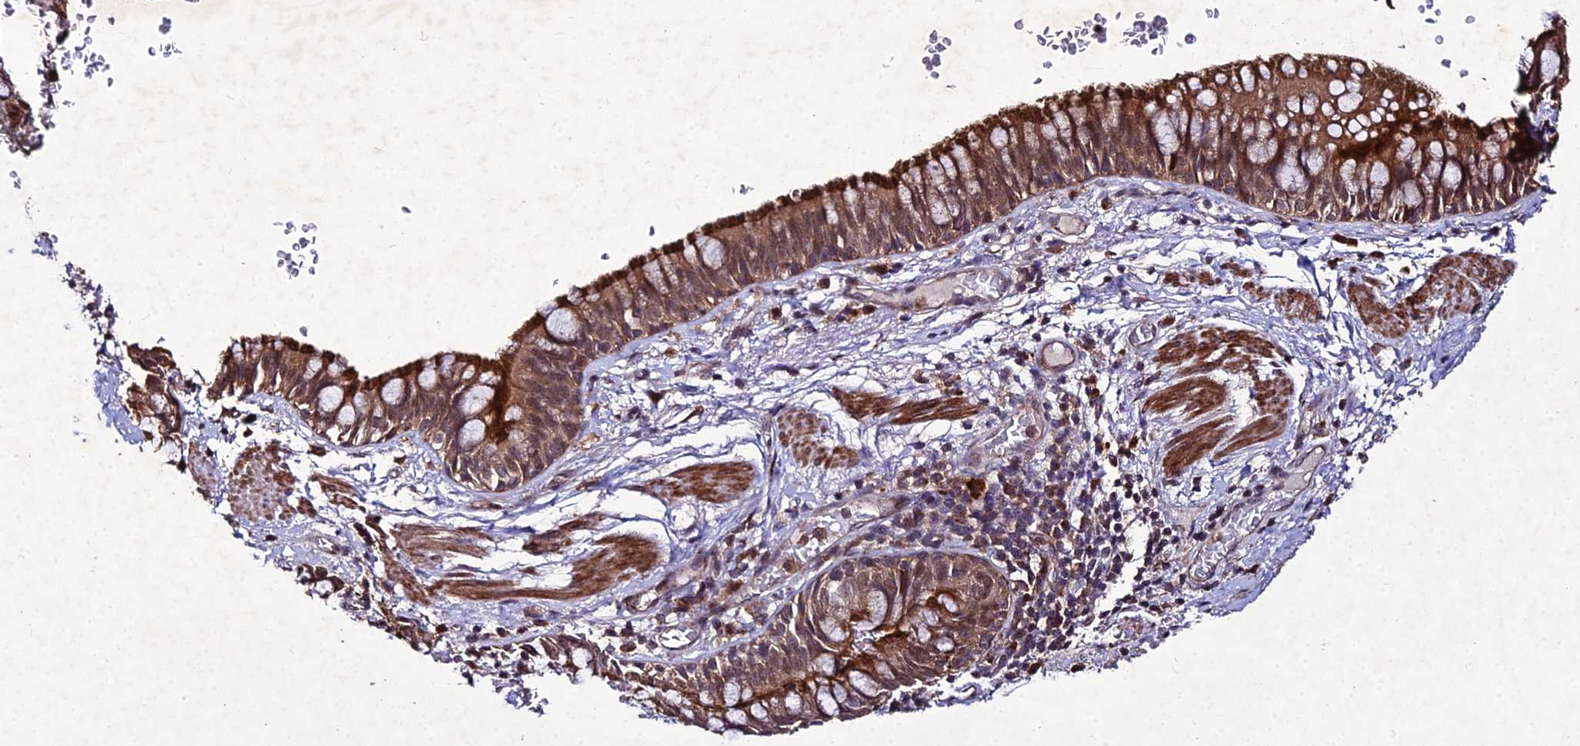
{"staining": {"intensity": "moderate", "quantity": ">75%", "location": "cytoplasmic/membranous"}, "tissue": "bronchus", "cell_type": "Respiratory epithelial cells", "image_type": "normal", "snomed": [{"axis": "morphology", "description": "Normal tissue, NOS"}, {"axis": "topography", "description": "Cartilage tissue"}, {"axis": "topography", "description": "Bronchus"}], "caption": "Benign bronchus exhibits moderate cytoplasmic/membranous positivity in about >75% of respiratory epithelial cells, visualized by immunohistochemistry. (Stains: DAB (3,3'-diaminobenzidine) in brown, nuclei in blue, Microscopy: brightfield microscopy at high magnification).", "gene": "ZNF766", "patient": {"sex": "female", "age": 36}}